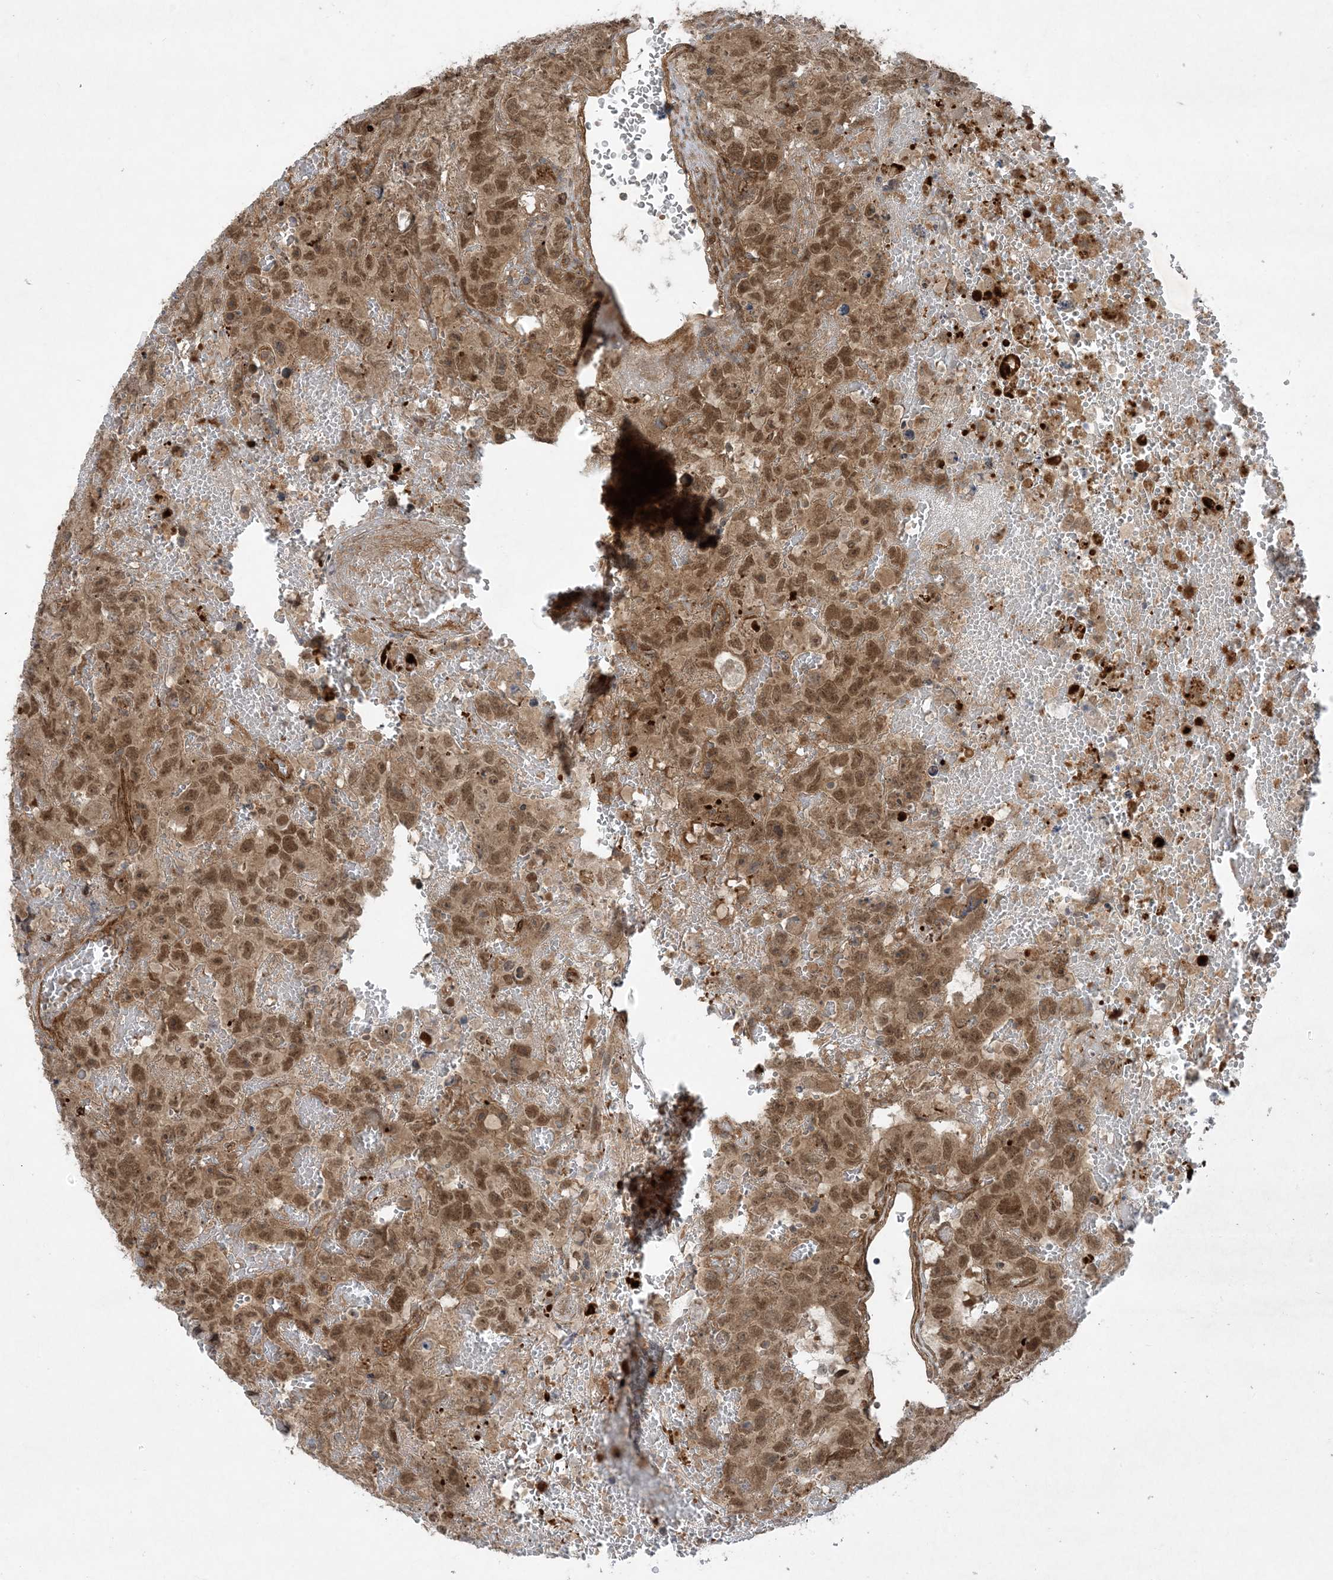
{"staining": {"intensity": "moderate", "quantity": ">75%", "location": "cytoplasmic/membranous,nuclear"}, "tissue": "testis cancer", "cell_type": "Tumor cells", "image_type": "cancer", "snomed": [{"axis": "morphology", "description": "Carcinoma, Embryonal, NOS"}, {"axis": "topography", "description": "Testis"}], "caption": "Immunohistochemical staining of testis cancer (embryonal carcinoma) reveals medium levels of moderate cytoplasmic/membranous and nuclear expression in approximately >75% of tumor cells.", "gene": "STAM2", "patient": {"sex": "male", "age": 45}}